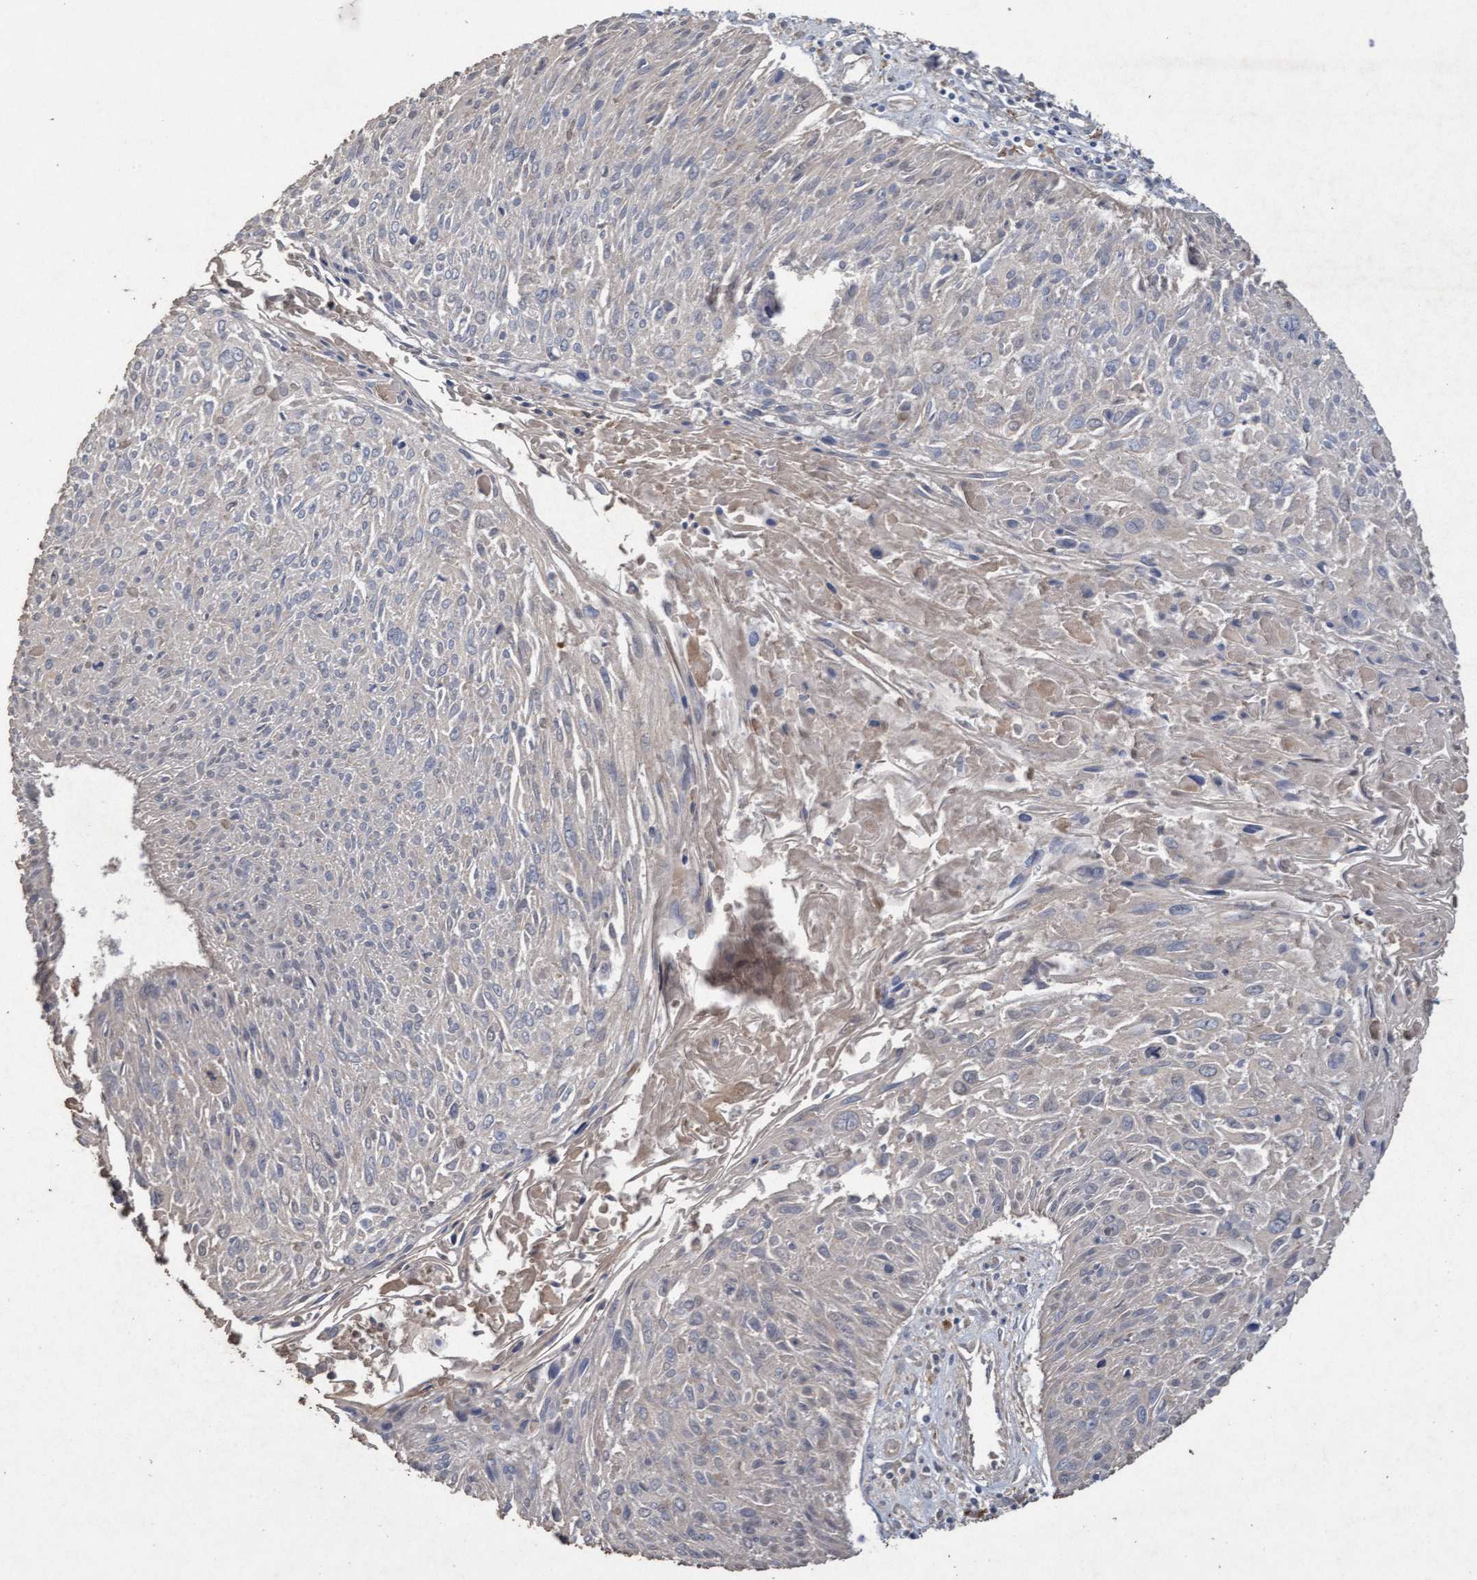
{"staining": {"intensity": "weak", "quantity": "25%-75%", "location": "cytoplasmic/membranous"}, "tissue": "cervical cancer", "cell_type": "Tumor cells", "image_type": "cancer", "snomed": [{"axis": "morphology", "description": "Squamous cell carcinoma, NOS"}, {"axis": "topography", "description": "Cervix"}], "caption": "A low amount of weak cytoplasmic/membranous expression is seen in approximately 25%-75% of tumor cells in cervical squamous cell carcinoma tissue. (Stains: DAB in brown, nuclei in blue, Microscopy: brightfield microscopy at high magnification).", "gene": "ATPAF2", "patient": {"sex": "female", "age": 51}}